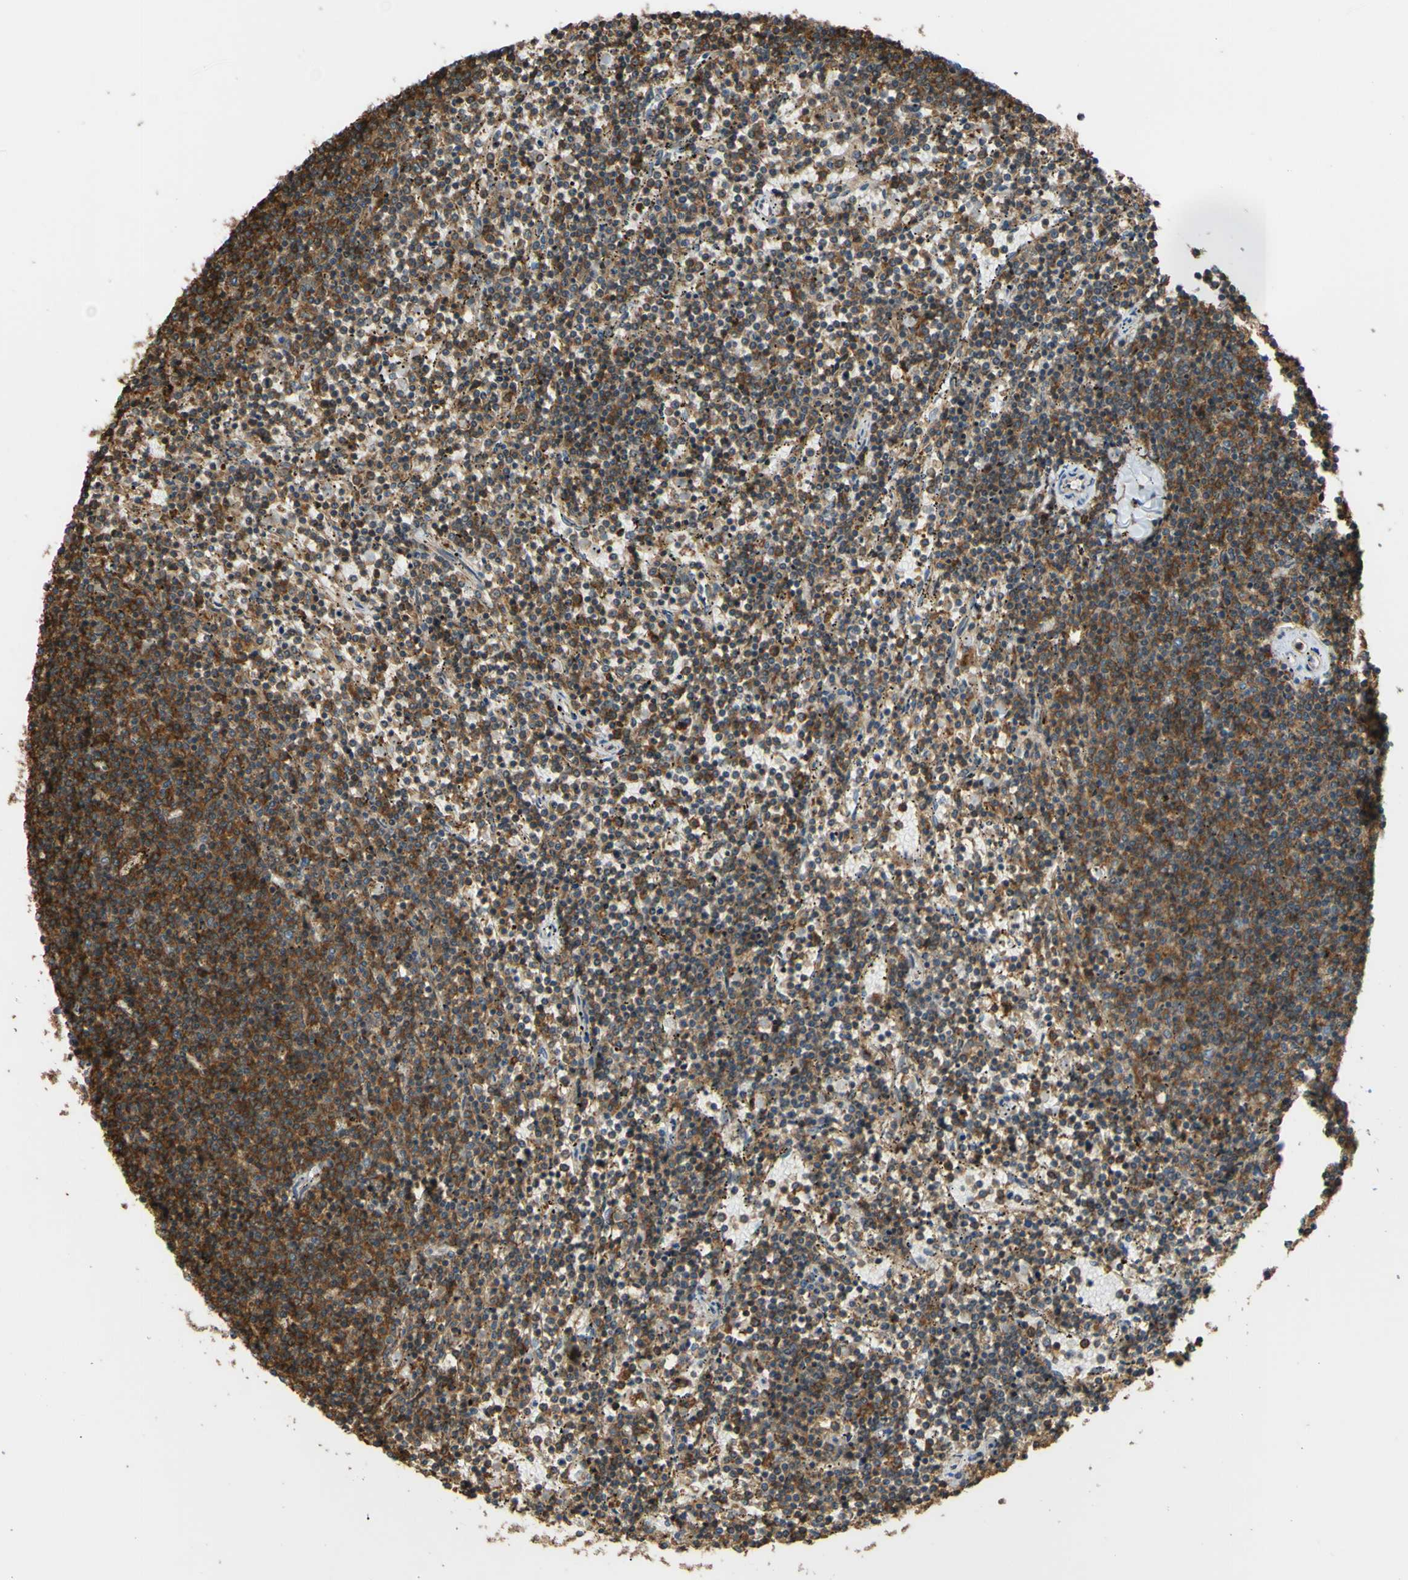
{"staining": {"intensity": "moderate", "quantity": ">75%", "location": "cytoplasmic/membranous"}, "tissue": "lymphoma", "cell_type": "Tumor cells", "image_type": "cancer", "snomed": [{"axis": "morphology", "description": "Malignant lymphoma, non-Hodgkin's type, Low grade"}, {"axis": "topography", "description": "Spleen"}], "caption": "Brown immunohistochemical staining in human lymphoma reveals moderate cytoplasmic/membranous positivity in approximately >75% of tumor cells.", "gene": "ADD3", "patient": {"sex": "female", "age": 50}}